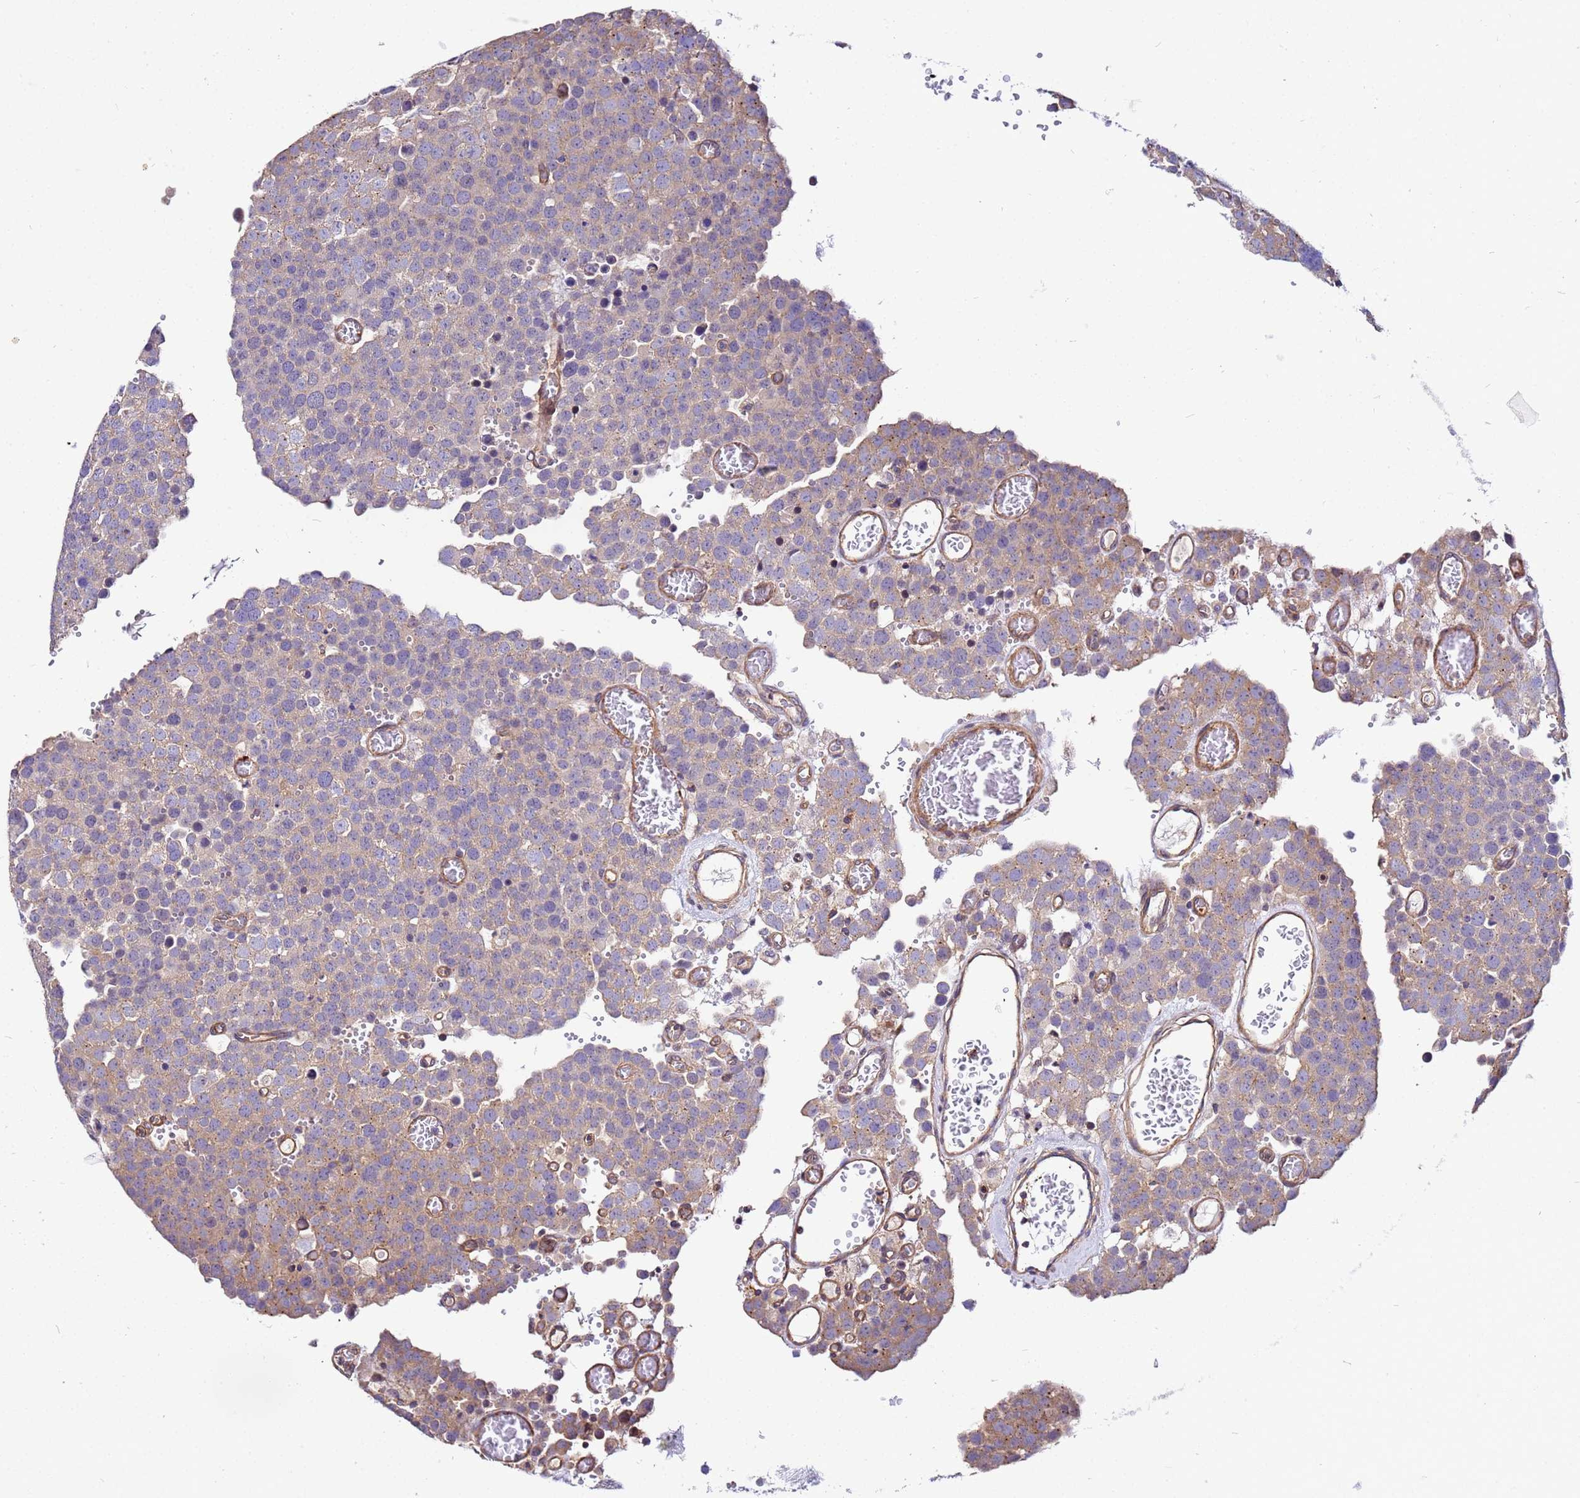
{"staining": {"intensity": "weak", "quantity": "<25%", "location": "cytoplasmic/membranous"}, "tissue": "testis cancer", "cell_type": "Tumor cells", "image_type": "cancer", "snomed": [{"axis": "morphology", "description": "Normal tissue, NOS"}, {"axis": "morphology", "description": "Seminoma, NOS"}, {"axis": "topography", "description": "Testis"}], "caption": "Seminoma (testis) stained for a protein using IHC displays no positivity tumor cells.", "gene": "STK38", "patient": {"sex": "male", "age": 71}}